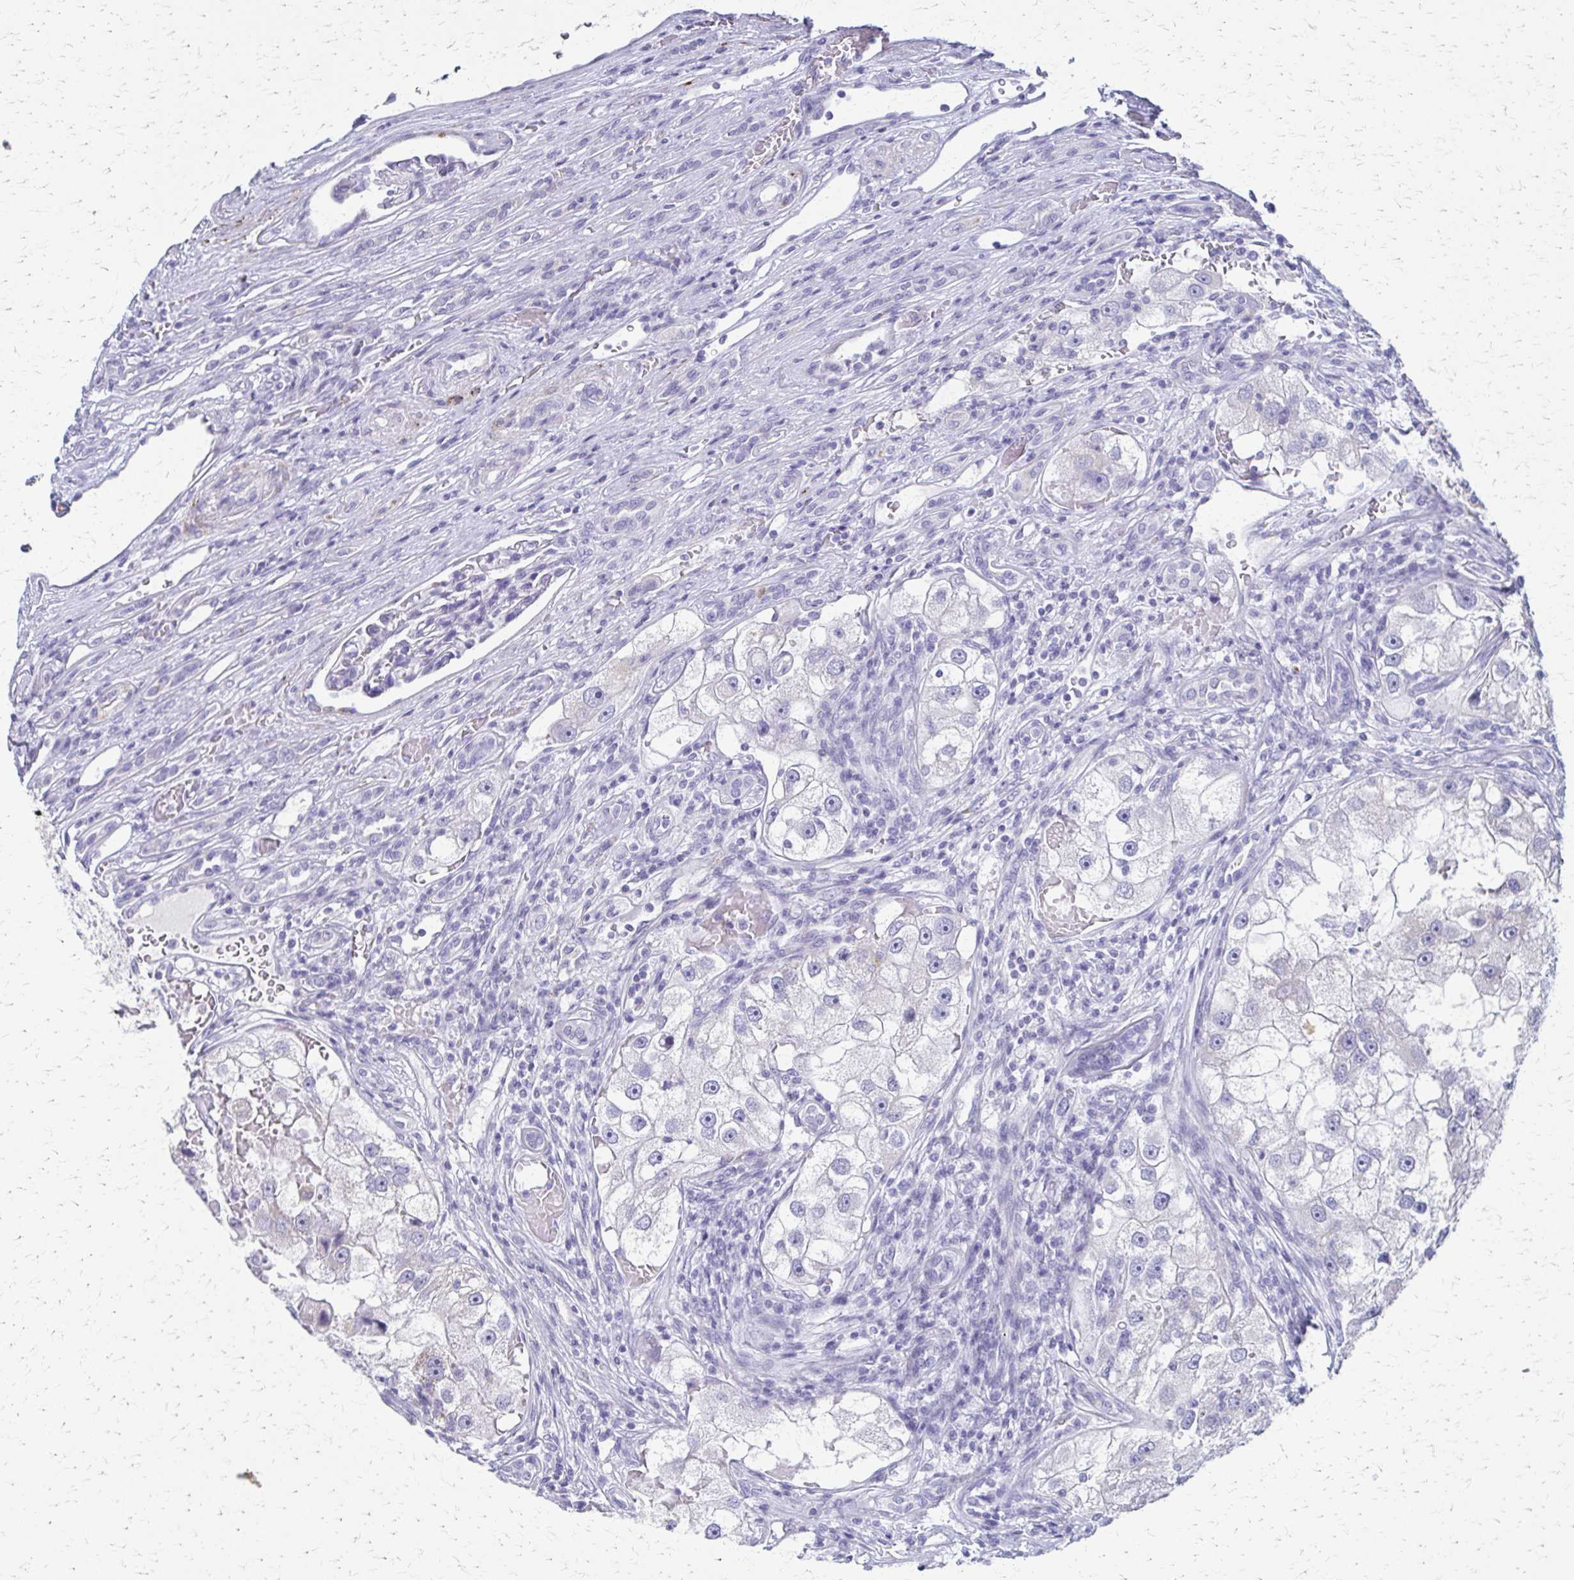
{"staining": {"intensity": "negative", "quantity": "none", "location": "none"}, "tissue": "renal cancer", "cell_type": "Tumor cells", "image_type": "cancer", "snomed": [{"axis": "morphology", "description": "Adenocarcinoma, NOS"}, {"axis": "topography", "description": "Kidney"}], "caption": "Immunohistochemical staining of human adenocarcinoma (renal) shows no significant staining in tumor cells.", "gene": "ZSCAN5B", "patient": {"sex": "male", "age": 63}}